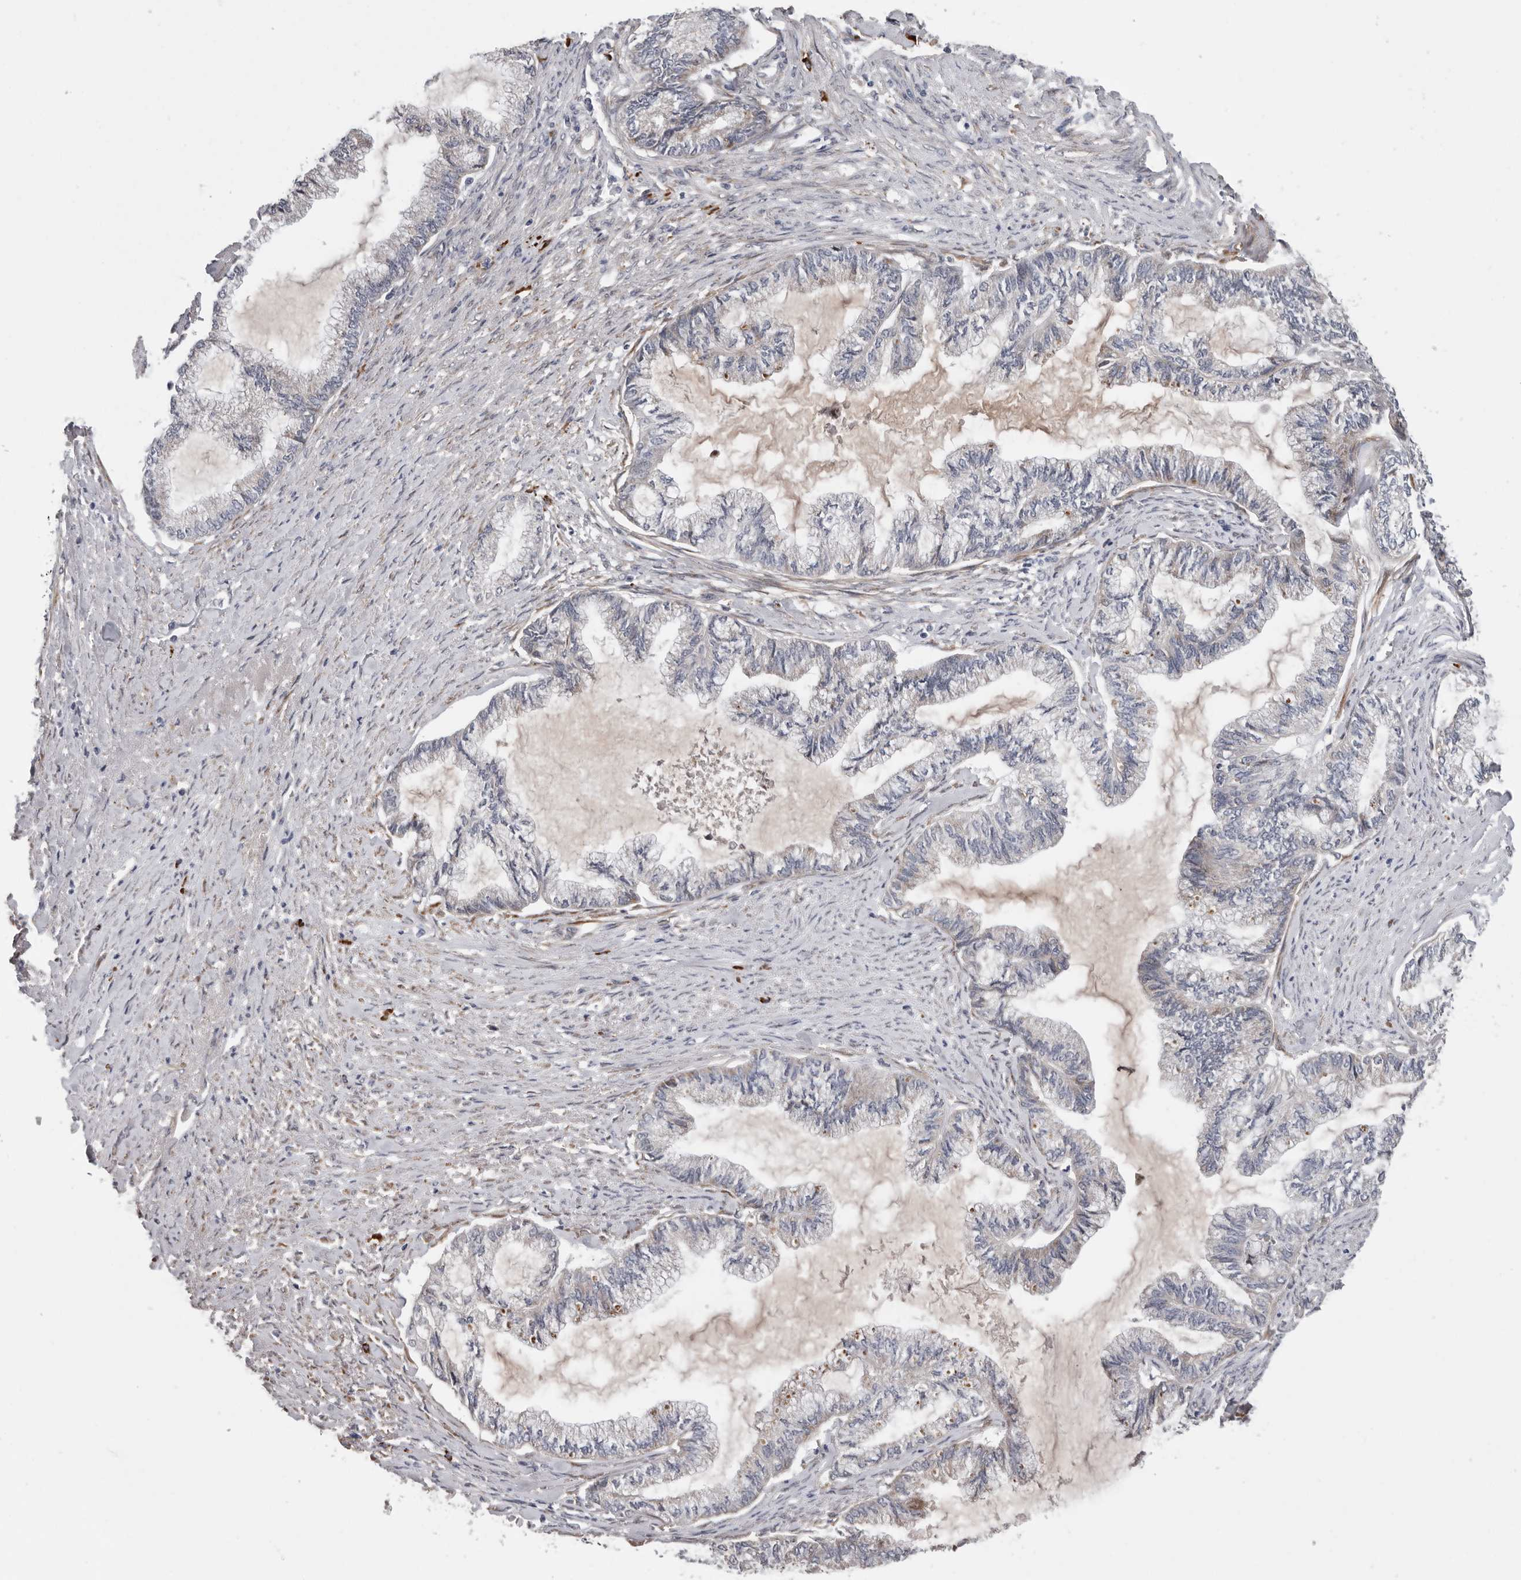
{"staining": {"intensity": "weak", "quantity": "25%-75%", "location": "cytoplasmic/membranous"}, "tissue": "endometrial cancer", "cell_type": "Tumor cells", "image_type": "cancer", "snomed": [{"axis": "morphology", "description": "Adenocarcinoma, NOS"}, {"axis": "topography", "description": "Endometrium"}], "caption": "Immunohistochemistry of endometrial cancer reveals low levels of weak cytoplasmic/membranous staining in about 25%-75% of tumor cells. Using DAB (3,3'-diaminobenzidine) (brown) and hematoxylin (blue) stains, captured at high magnification using brightfield microscopy.", "gene": "ATXN3L", "patient": {"sex": "female", "age": 86}}